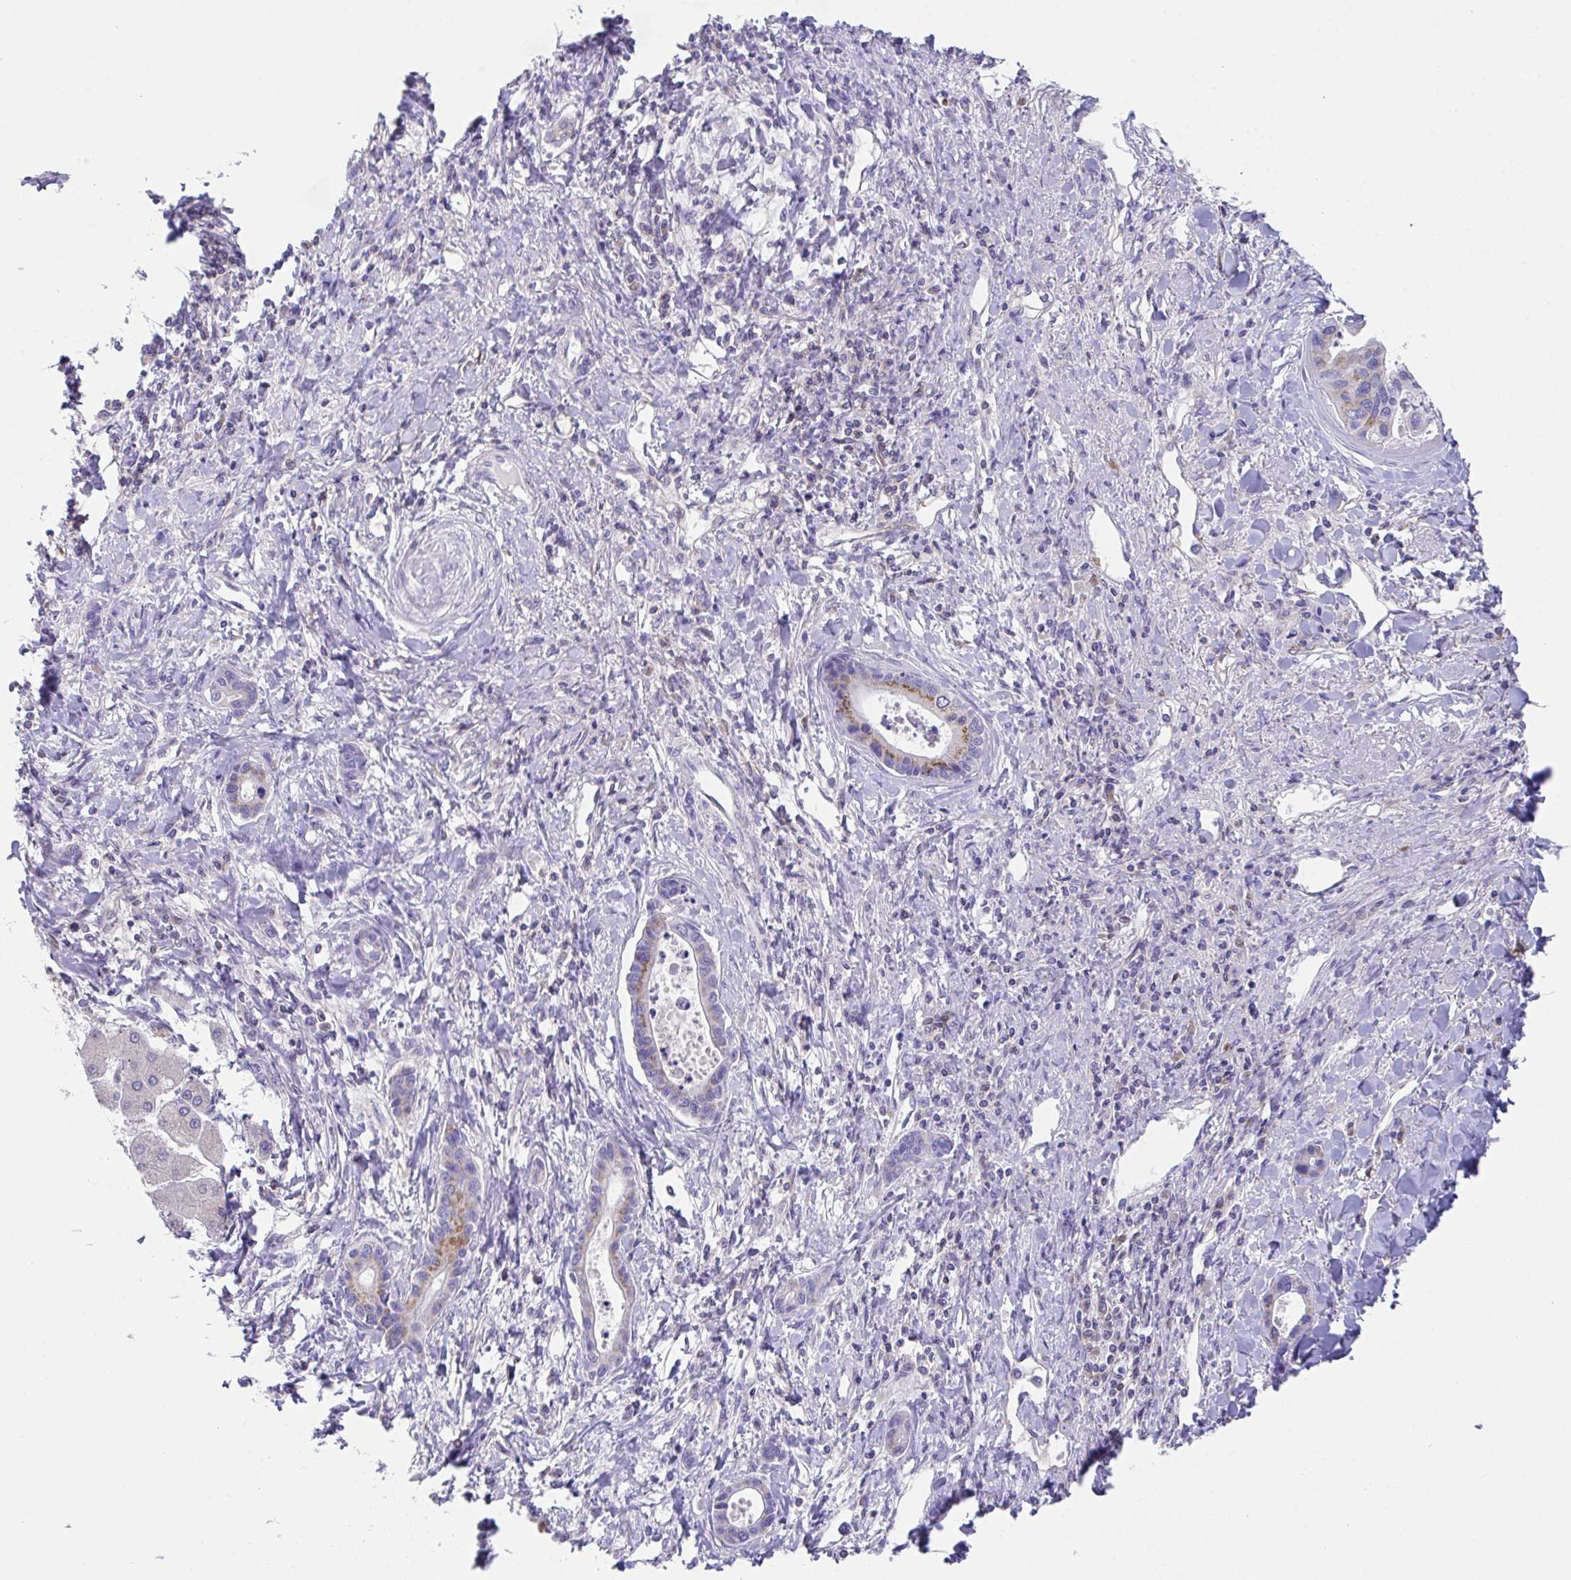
{"staining": {"intensity": "moderate", "quantity": "<25%", "location": "cytoplasmic/membranous"}, "tissue": "liver cancer", "cell_type": "Tumor cells", "image_type": "cancer", "snomed": [{"axis": "morphology", "description": "Cholangiocarcinoma"}, {"axis": "topography", "description": "Liver"}], "caption": "This is a micrograph of IHC staining of liver cholangiocarcinoma, which shows moderate positivity in the cytoplasmic/membranous of tumor cells.", "gene": "MIA3", "patient": {"sex": "male", "age": 66}}